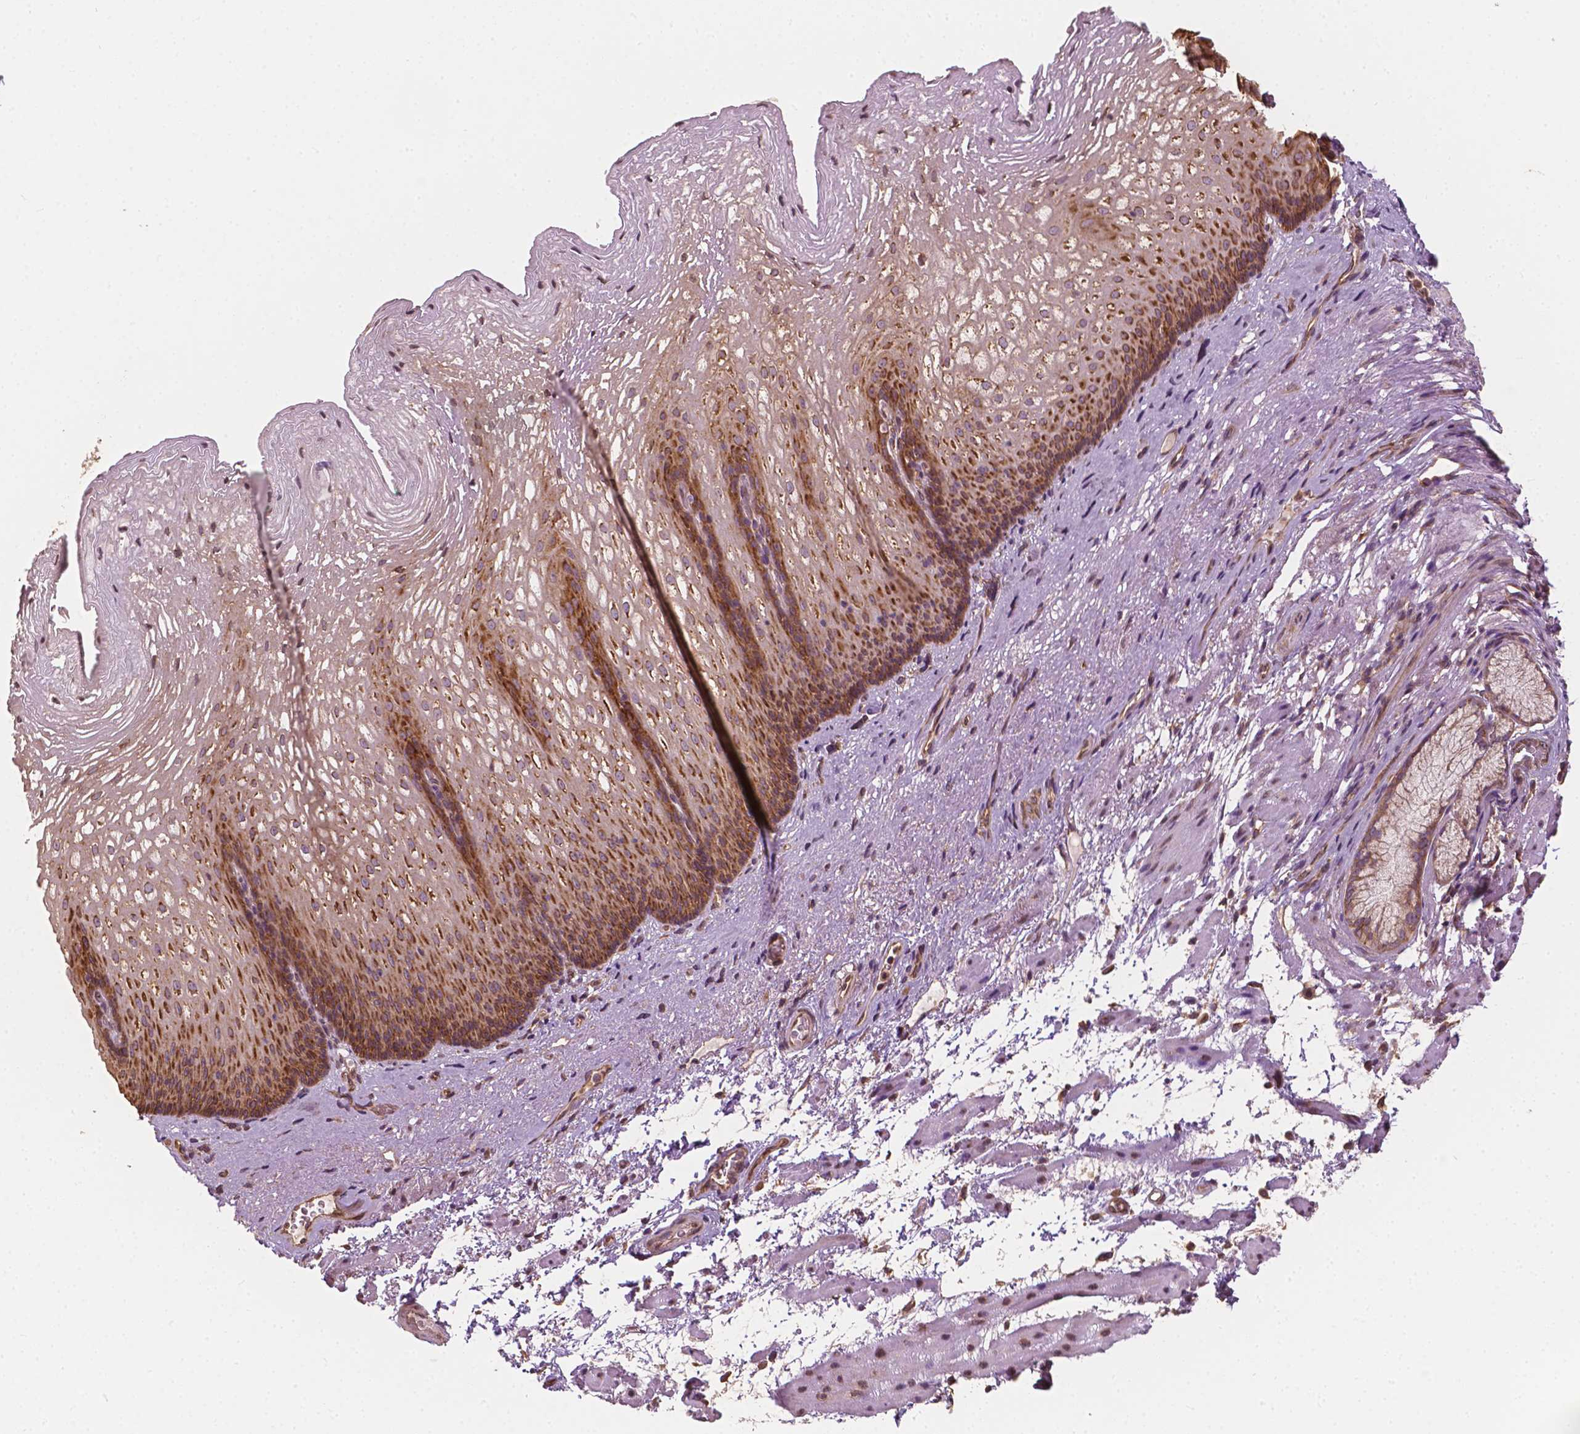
{"staining": {"intensity": "strong", "quantity": "25%-75%", "location": "cytoplasmic/membranous"}, "tissue": "esophagus", "cell_type": "Squamous epithelial cells", "image_type": "normal", "snomed": [{"axis": "morphology", "description": "Normal tissue, NOS"}, {"axis": "topography", "description": "Esophagus"}], "caption": "Immunohistochemistry (IHC) photomicrograph of benign esophagus: esophagus stained using IHC exhibits high levels of strong protein expression localized specifically in the cytoplasmic/membranous of squamous epithelial cells, appearing as a cytoplasmic/membranous brown color.", "gene": "G3BP1", "patient": {"sex": "male", "age": 76}}